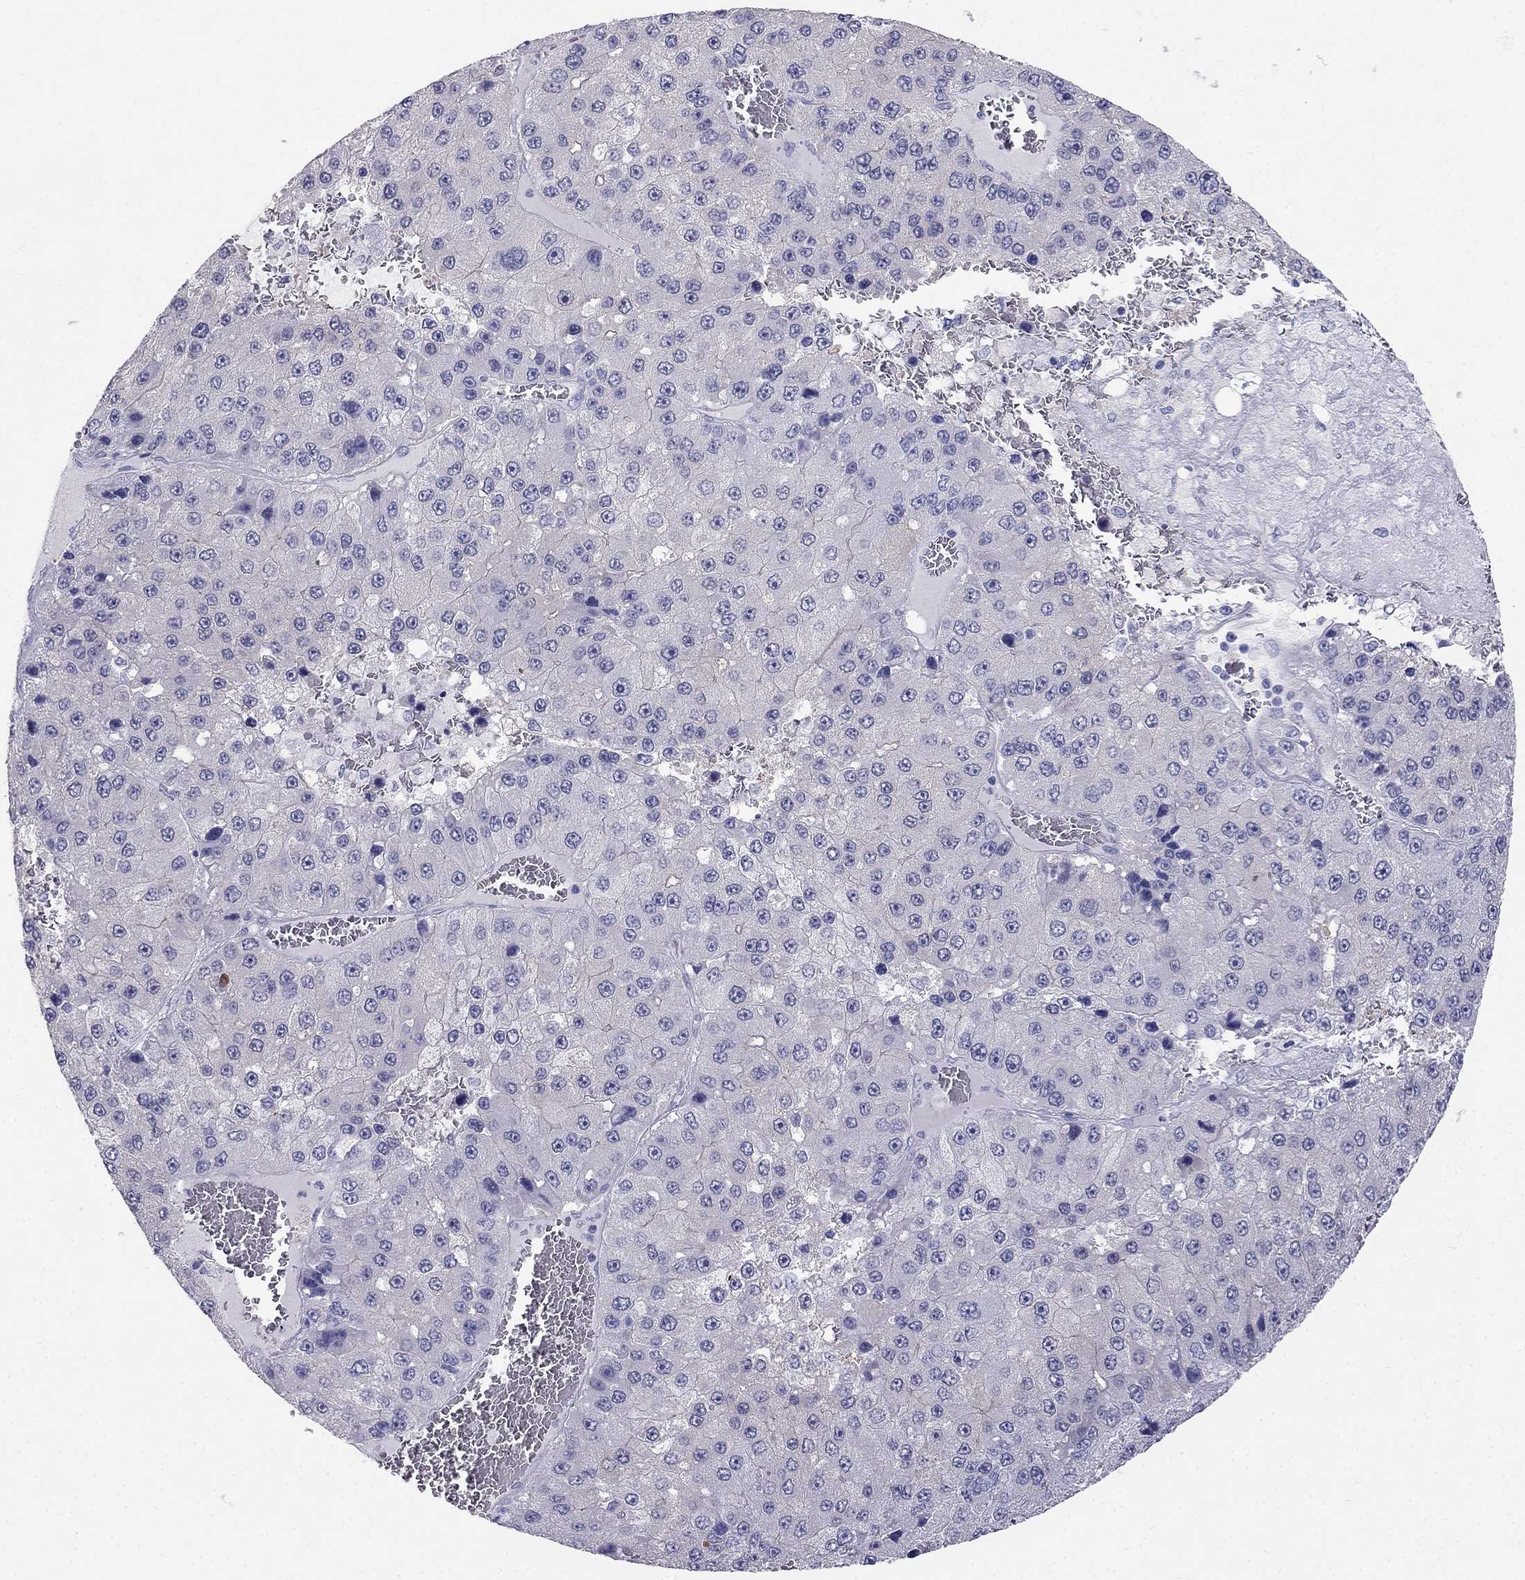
{"staining": {"intensity": "negative", "quantity": "none", "location": "none"}, "tissue": "liver cancer", "cell_type": "Tumor cells", "image_type": "cancer", "snomed": [{"axis": "morphology", "description": "Carcinoma, Hepatocellular, NOS"}, {"axis": "topography", "description": "Liver"}], "caption": "High power microscopy micrograph of an immunohistochemistry image of liver cancer, revealing no significant expression in tumor cells. Brightfield microscopy of IHC stained with DAB (3,3'-diaminobenzidine) (brown) and hematoxylin (blue), captured at high magnification.", "gene": "RFLNA", "patient": {"sex": "female", "age": 73}}